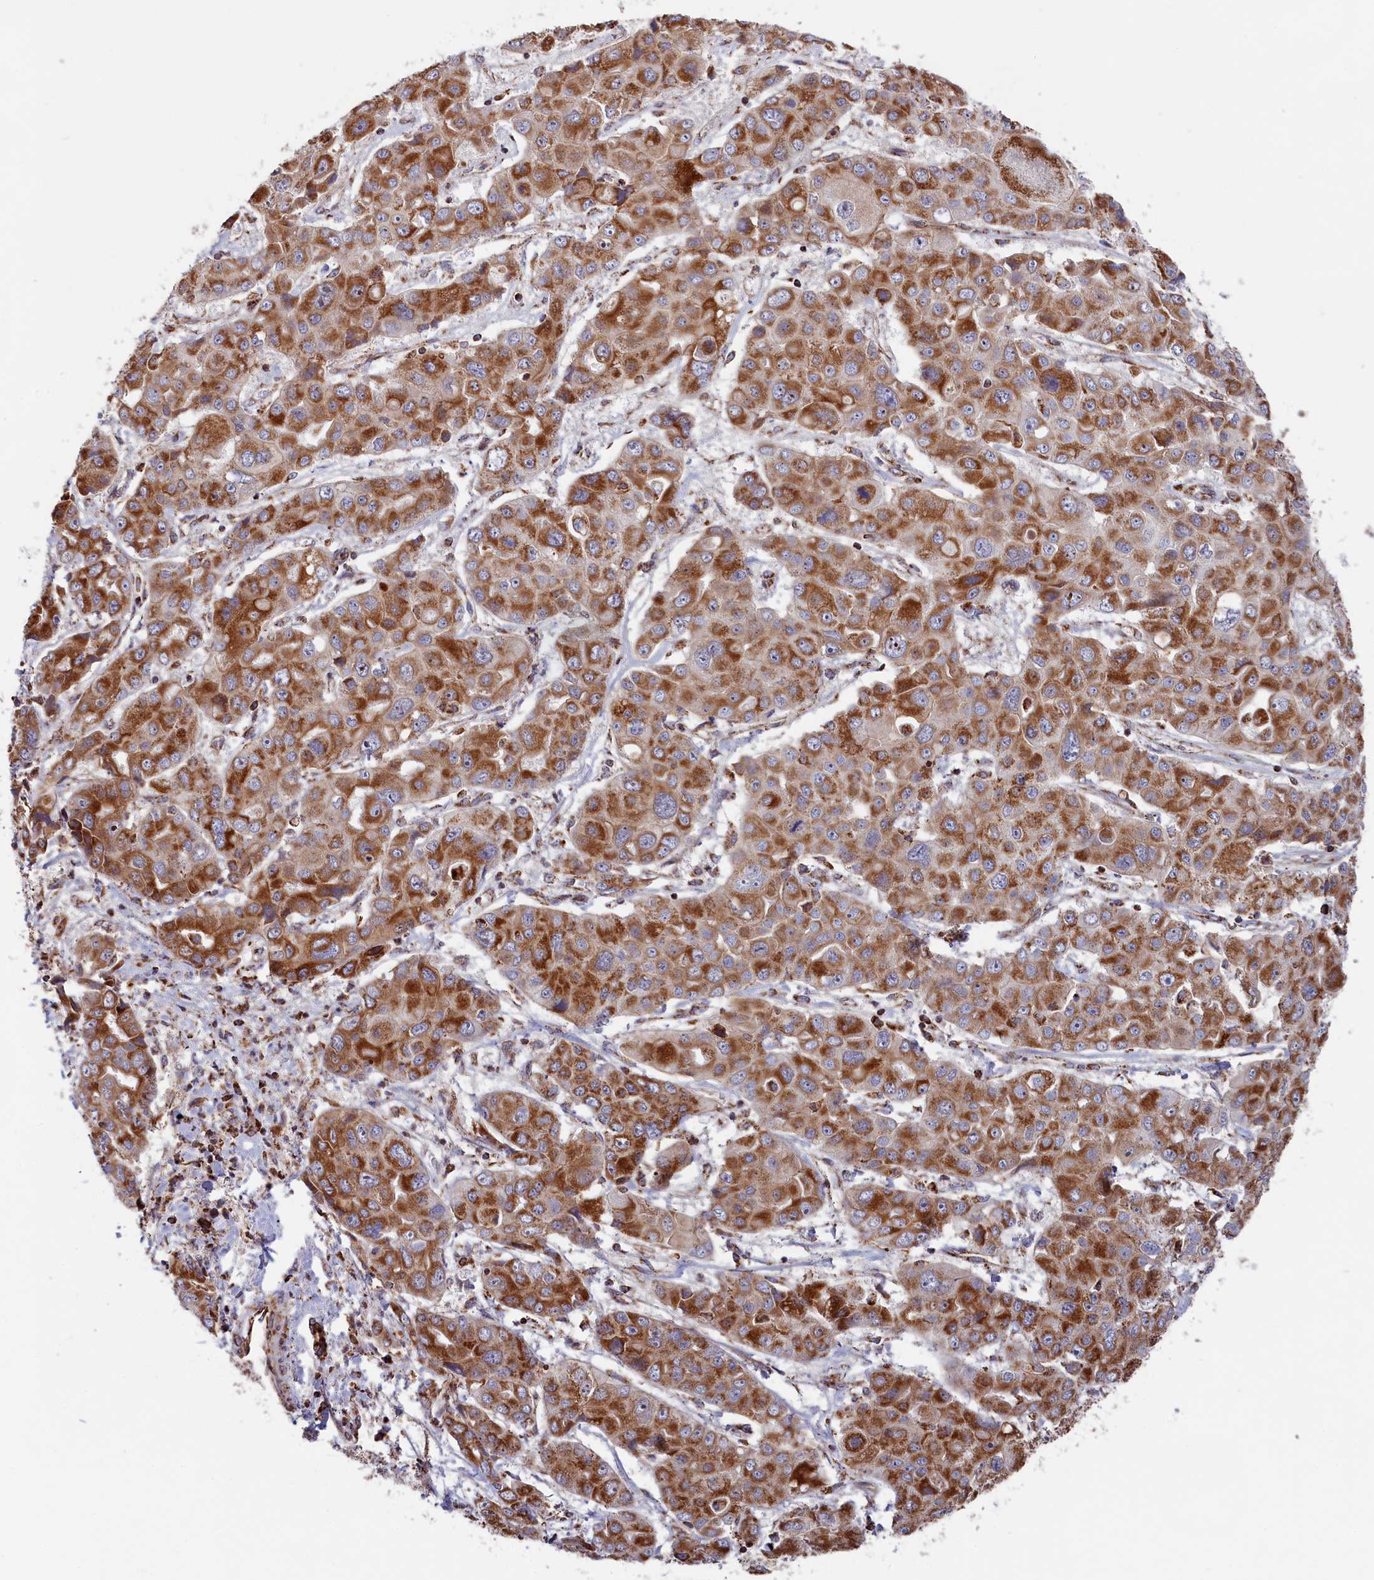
{"staining": {"intensity": "strong", "quantity": ">75%", "location": "cytoplasmic/membranous"}, "tissue": "liver cancer", "cell_type": "Tumor cells", "image_type": "cancer", "snomed": [{"axis": "morphology", "description": "Cholangiocarcinoma"}, {"axis": "topography", "description": "Liver"}], "caption": "Tumor cells show strong cytoplasmic/membranous staining in about >75% of cells in liver cholangiocarcinoma.", "gene": "MACROD1", "patient": {"sex": "male", "age": 67}}